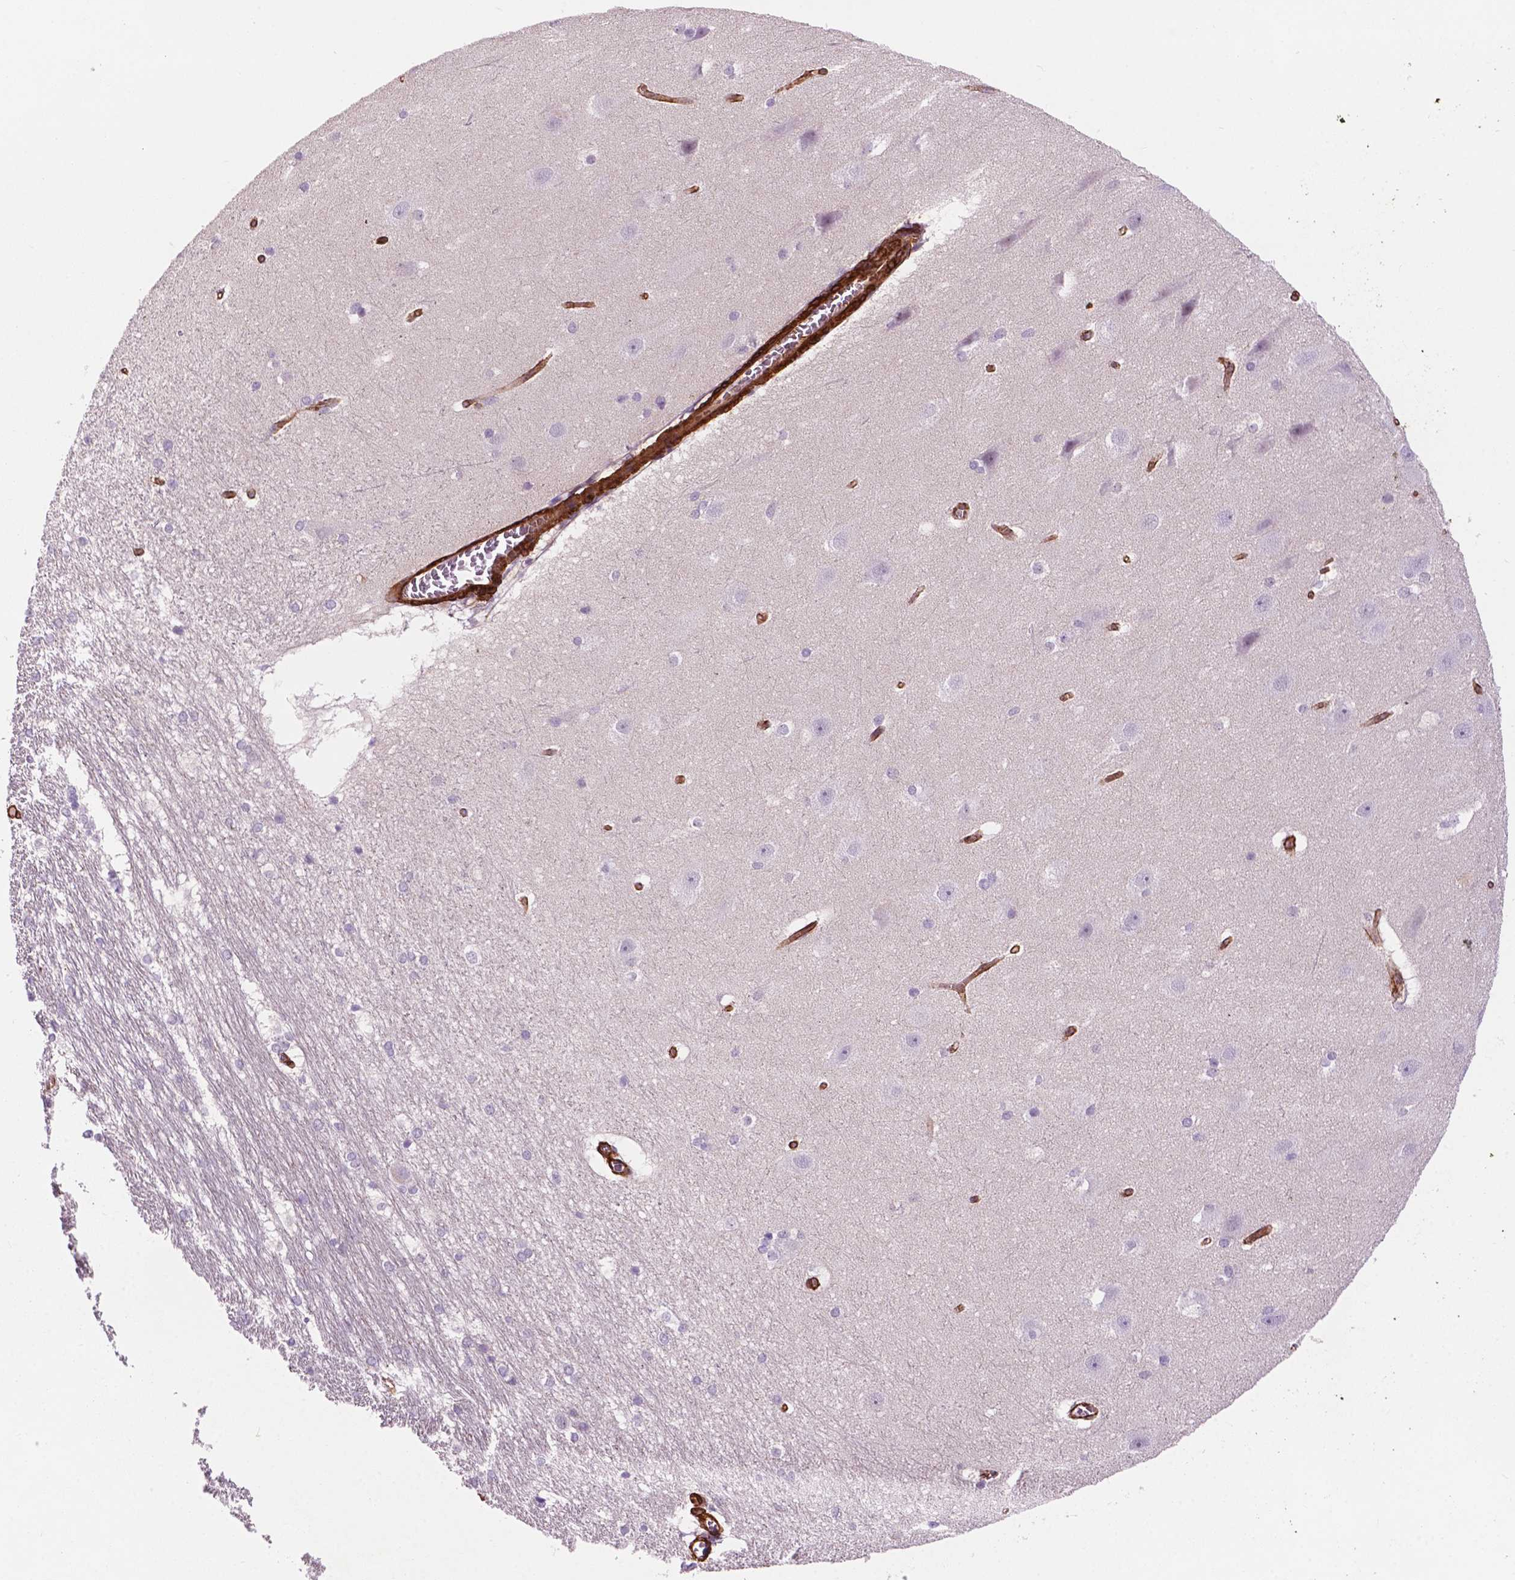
{"staining": {"intensity": "negative", "quantity": "none", "location": "none"}, "tissue": "hippocampus", "cell_type": "Glial cells", "image_type": "normal", "snomed": [{"axis": "morphology", "description": "Normal tissue, NOS"}, {"axis": "topography", "description": "Cerebral cortex"}, {"axis": "topography", "description": "Hippocampus"}], "caption": "High power microscopy image of an IHC image of unremarkable hippocampus, revealing no significant positivity in glial cells. (DAB (3,3'-diaminobenzidine) immunohistochemistry (IHC), high magnification).", "gene": "EGFL8", "patient": {"sex": "female", "age": 19}}